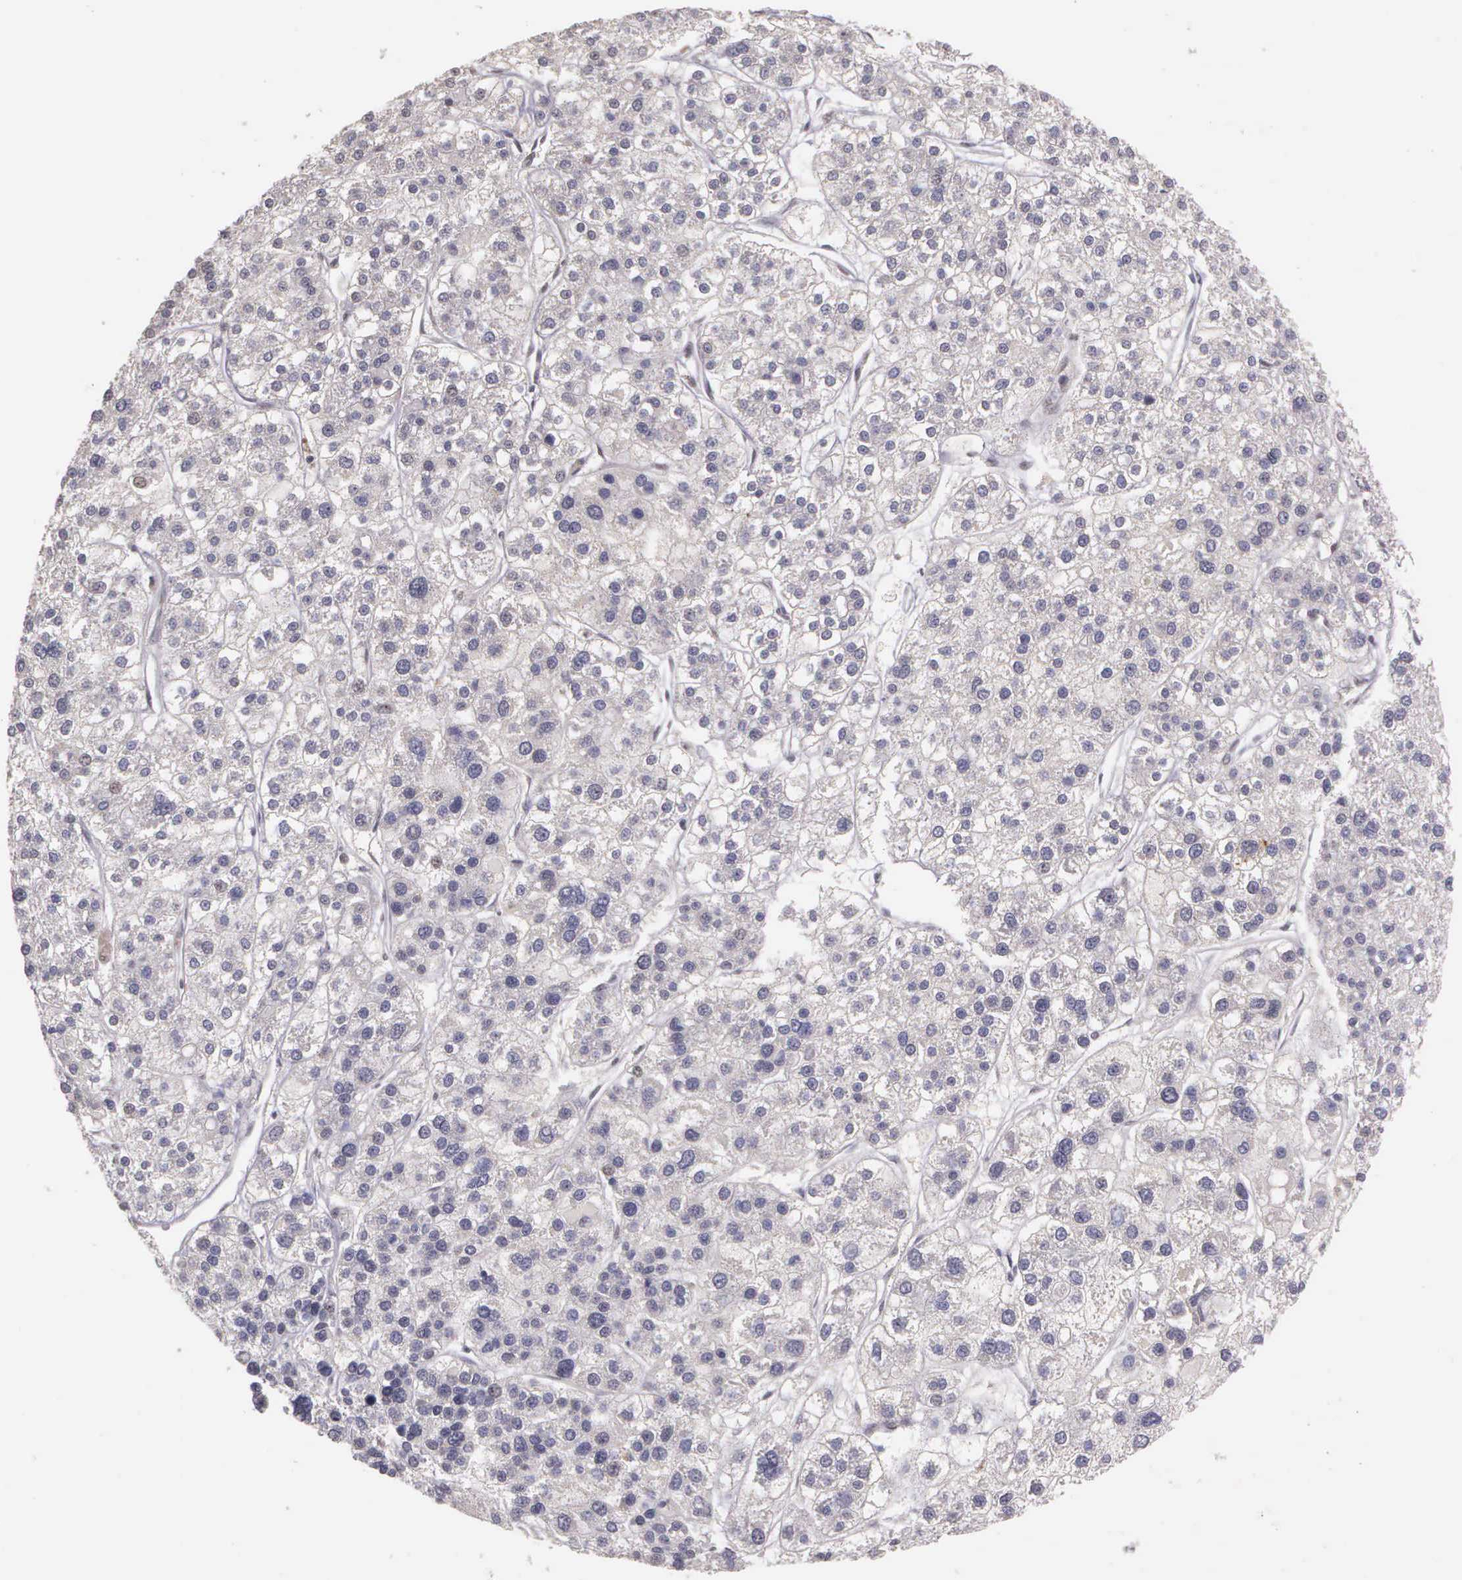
{"staining": {"intensity": "negative", "quantity": "none", "location": "none"}, "tissue": "liver cancer", "cell_type": "Tumor cells", "image_type": "cancer", "snomed": [{"axis": "morphology", "description": "Carcinoma, Hepatocellular, NOS"}, {"axis": "topography", "description": "Liver"}], "caption": "Tumor cells show no significant protein expression in liver cancer.", "gene": "ARMCX5", "patient": {"sex": "female", "age": 85}}